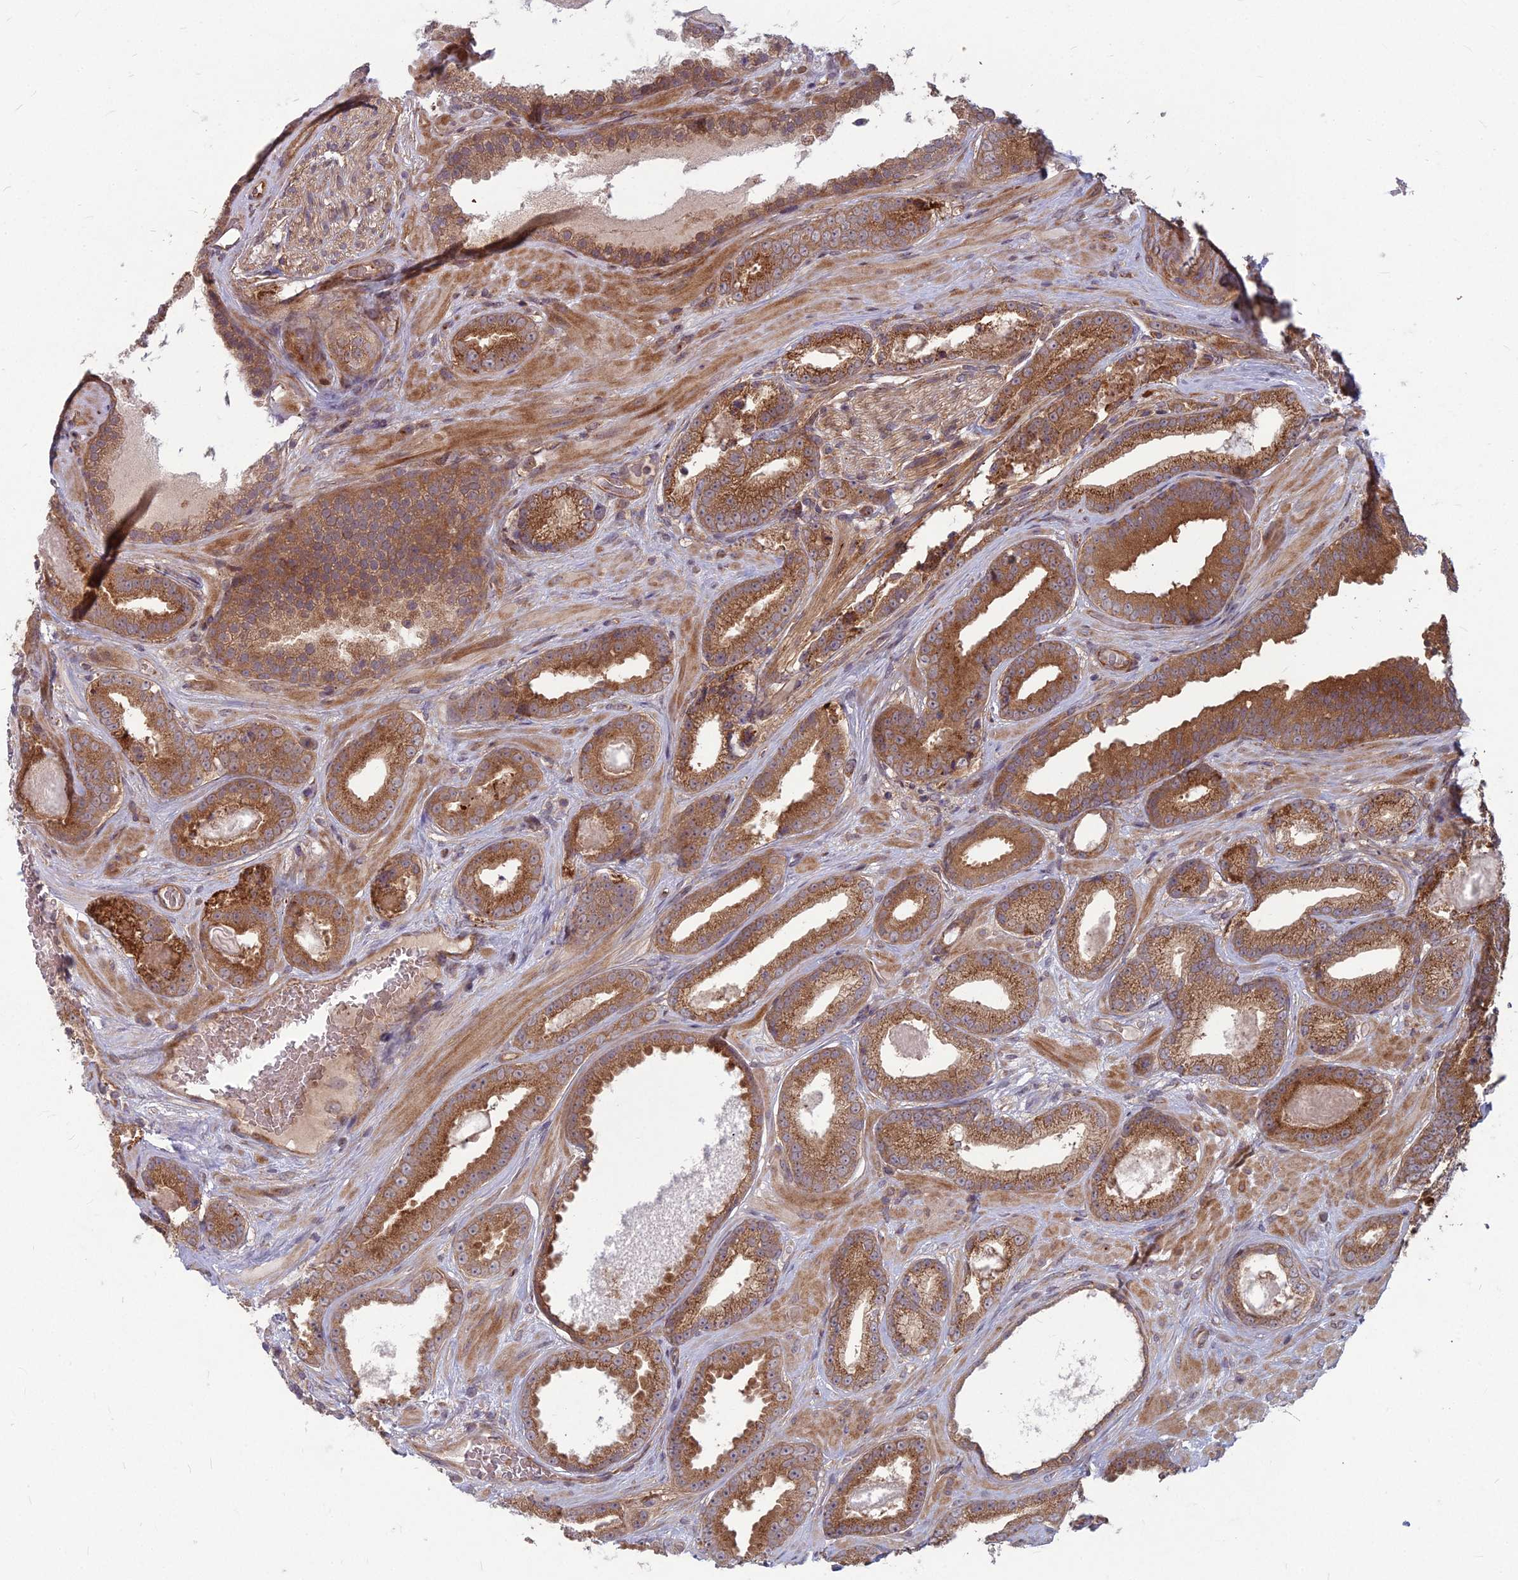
{"staining": {"intensity": "moderate", "quantity": ">75%", "location": "cytoplasmic/membranous"}, "tissue": "prostate cancer", "cell_type": "Tumor cells", "image_type": "cancer", "snomed": [{"axis": "morphology", "description": "Adenocarcinoma, Low grade"}, {"axis": "topography", "description": "Prostate"}], "caption": "IHC micrograph of prostate cancer (adenocarcinoma (low-grade)) stained for a protein (brown), which demonstrates medium levels of moderate cytoplasmic/membranous staining in about >75% of tumor cells.", "gene": "MFSD8", "patient": {"sex": "male", "age": 57}}